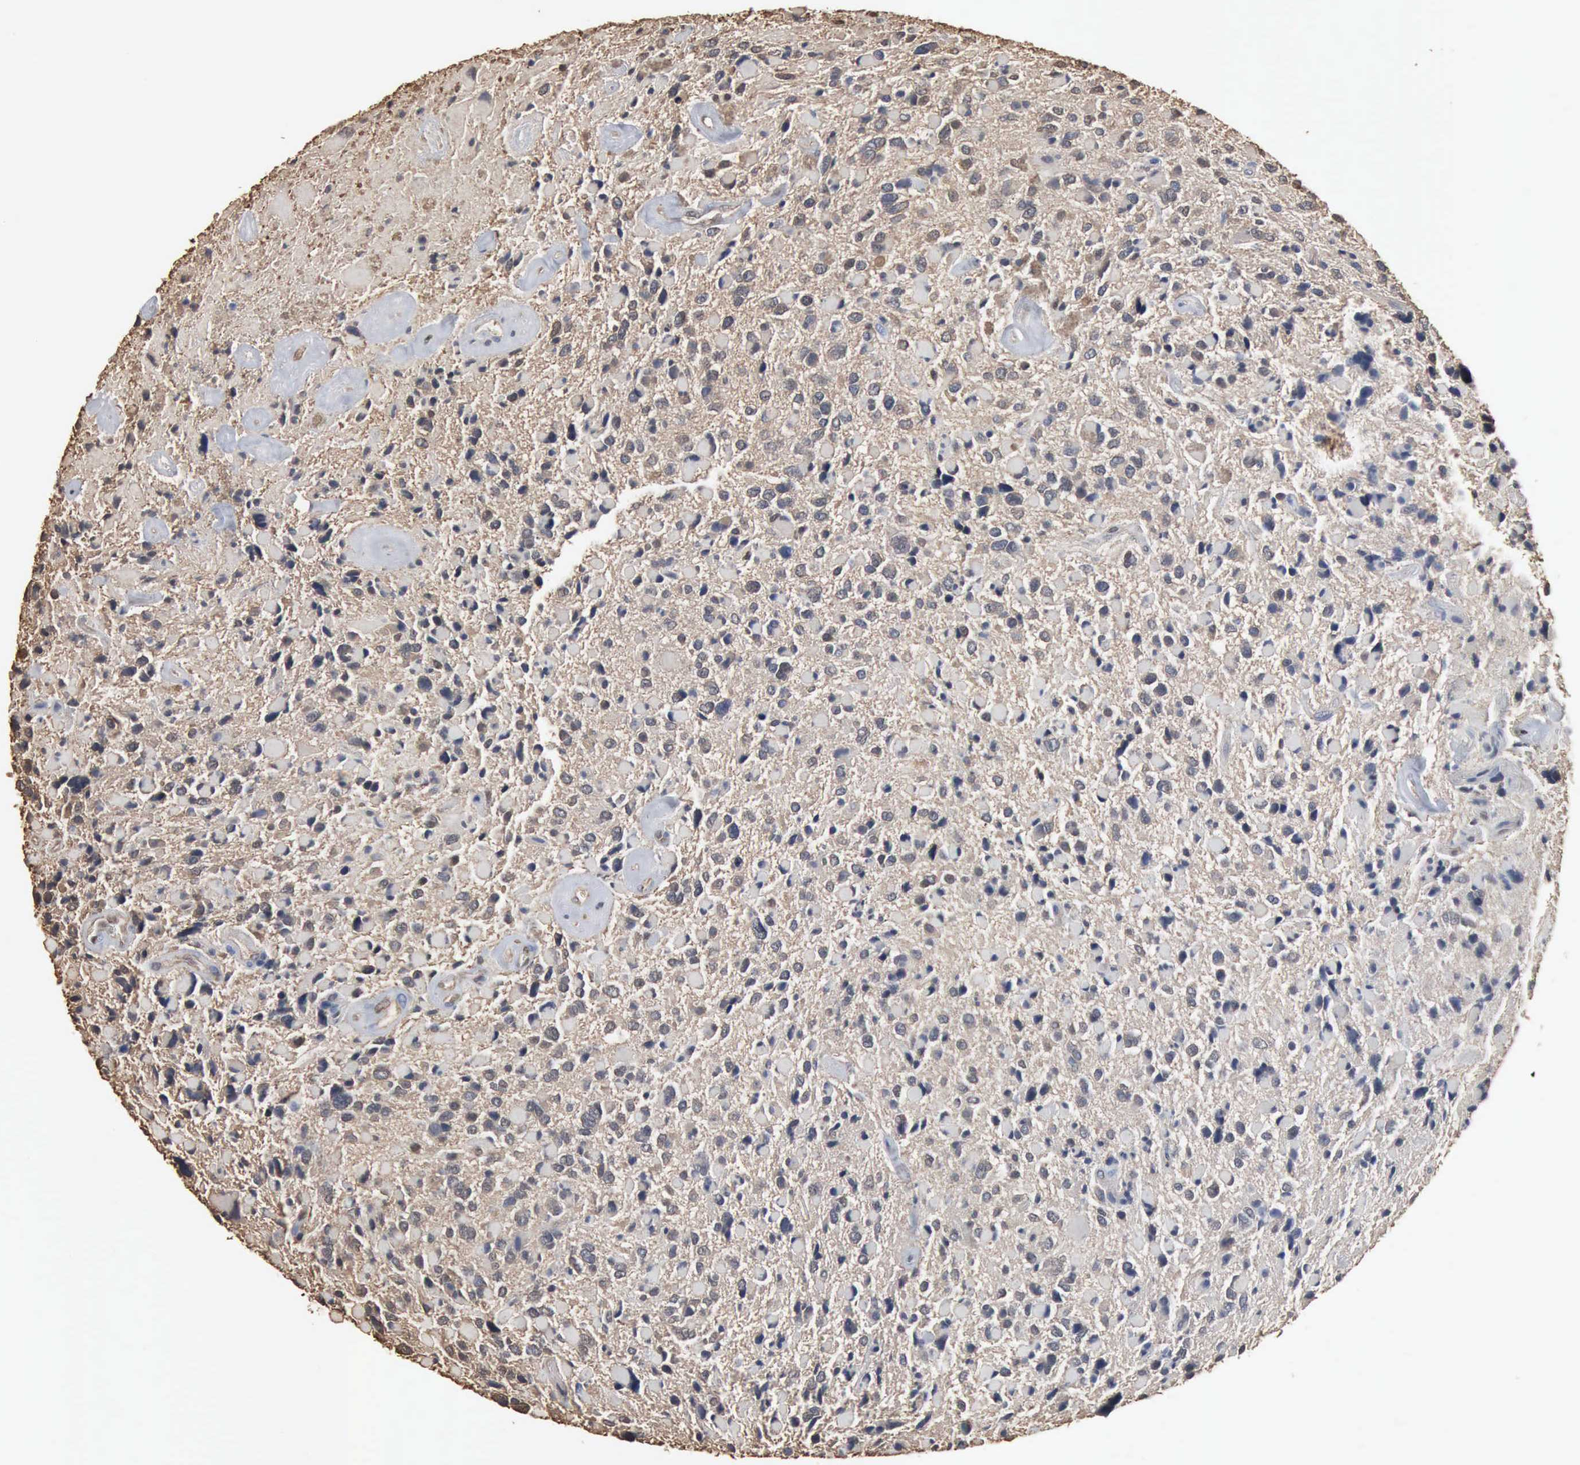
{"staining": {"intensity": "weak", "quantity": "25%-75%", "location": "cytoplasmic/membranous"}, "tissue": "glioma", "cell_type": "Tumor cells", "image_type": "cancer", "snomed": [{"axis": "morphology", "description": "Glioma, malignant, High grade"}, {"axis": "topography", "description": "Brain"}], "caption": "Human malignant glioma (high-grade) stained with a protein marker shows weak staining in tumor cells.", "gene": "FSCN1", "patient": {"sex": "female", "age": 37}}